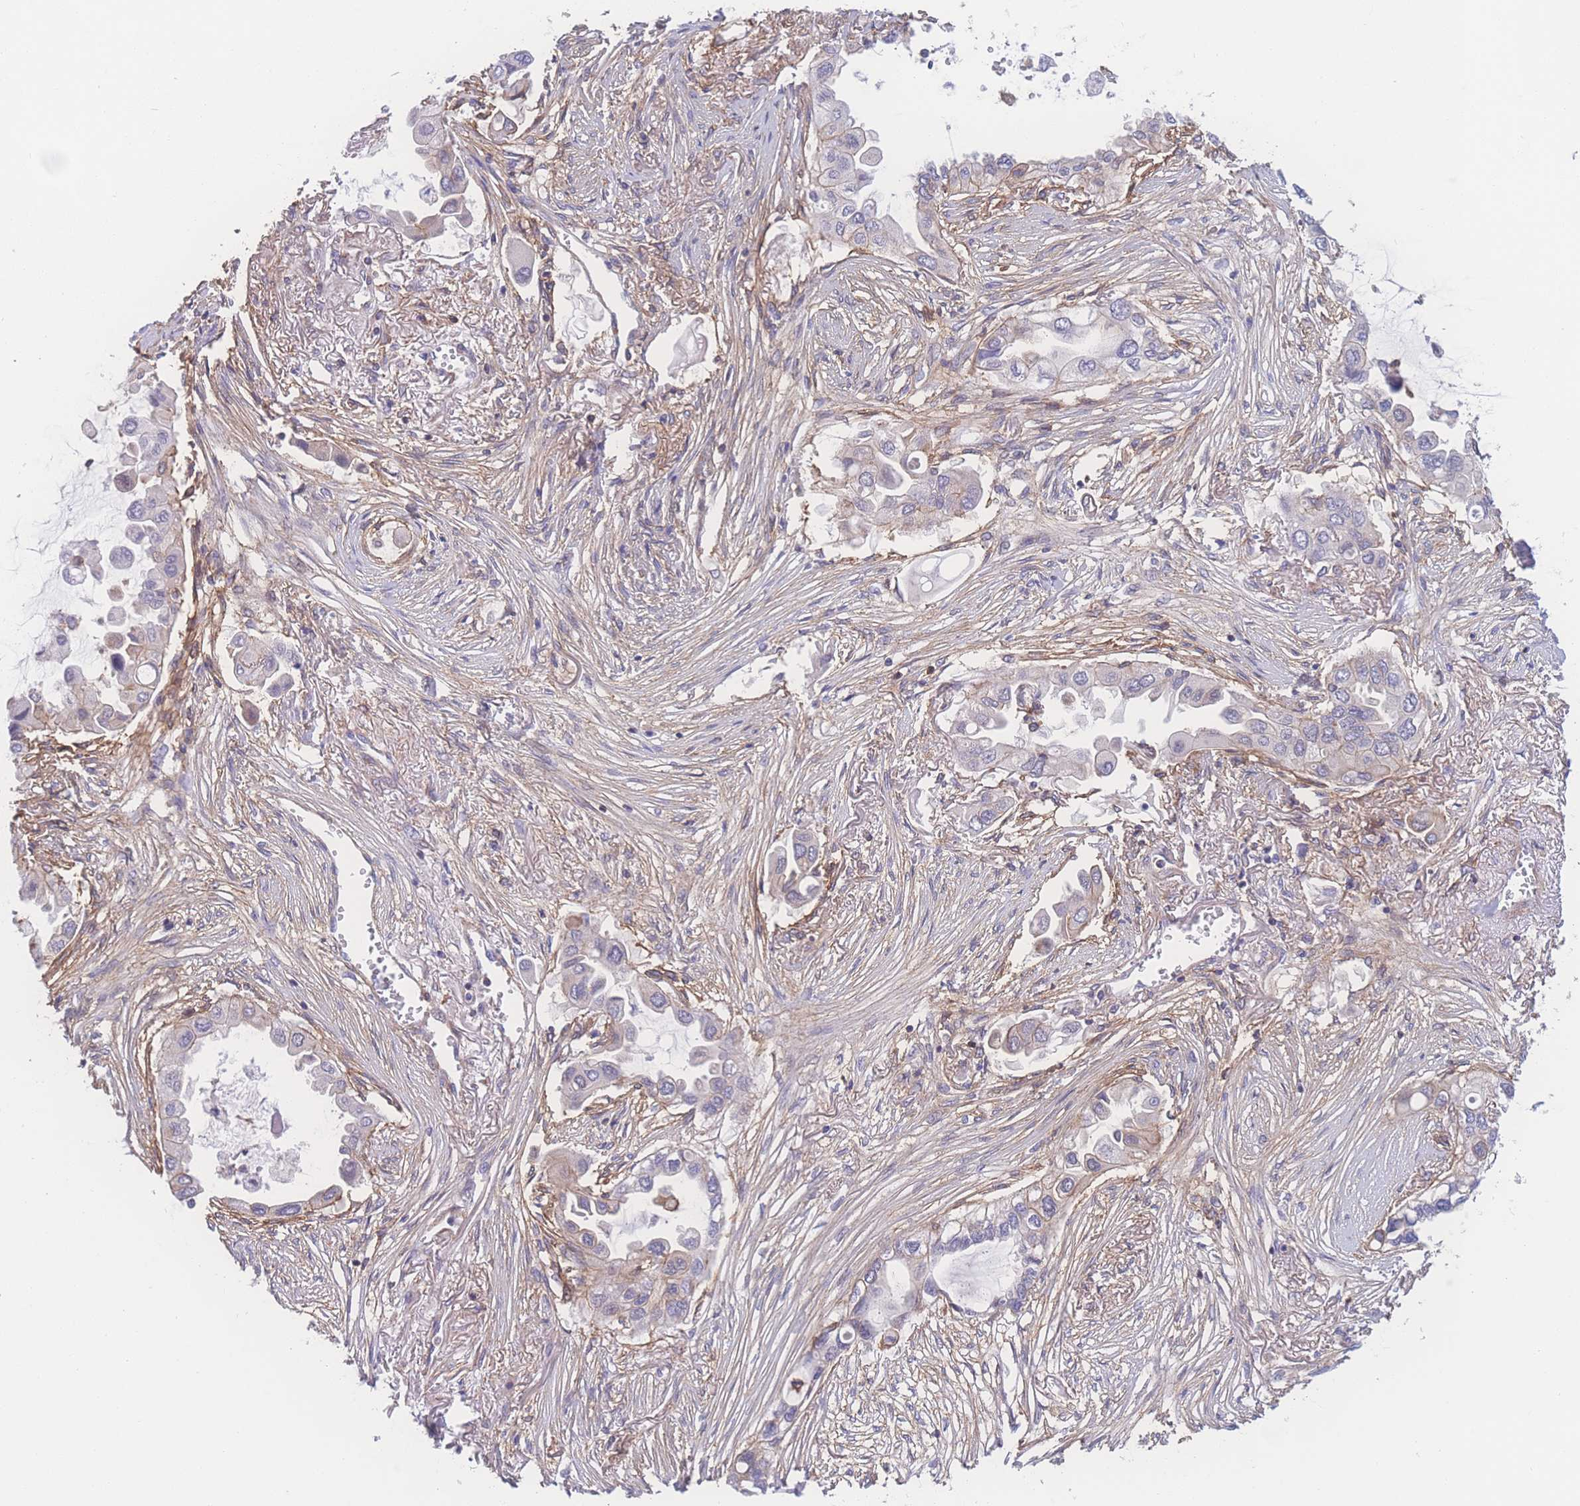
{"staining": {"intensity": "negative", "quantity": "none", "location": "none"}, "tissue": "lung cancer", "cell_type": "Tumor cells", "image_type": "cancer", "snomed": [{"axis": "morphology", "description": "Adenocarcinoma, NOS"}, {"axis": "topography", "description": "Lung"}], "caption": "Protein analysis of lung adenocarcinoma demonstrates no significant staining in tumor cells.", "gene": "CFAP97", "patient": {"sex": "female", "age": 76}}